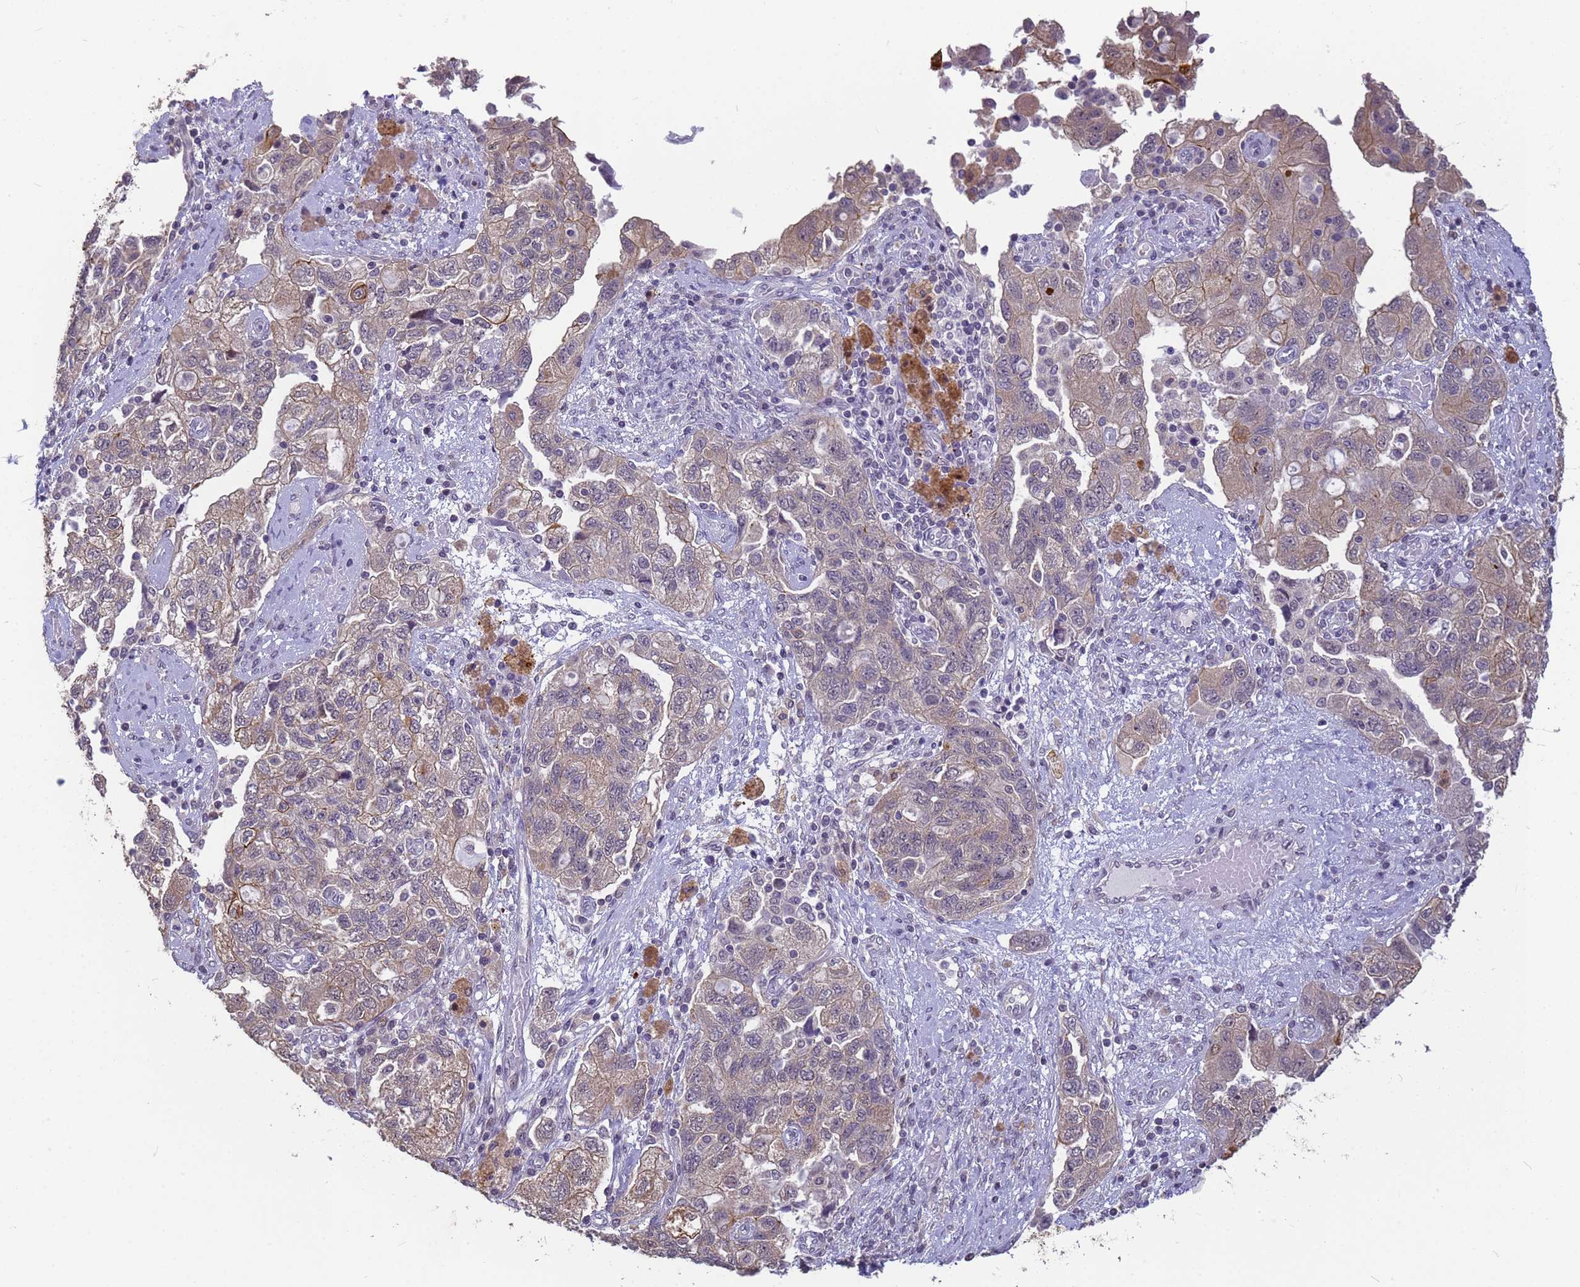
{"staining": {"intensity": "weak", "quantity": "<25%", "location": "cytoplasmic/membranous"}, "tissue": "ovarian cancer", "cell_type": "Tumor cells", "image_type": "cancer", "snomed": [{"axis": "morphology", "description": "Carcinoma, NOS"}, {"axis": "morphology", "description": "Cystadenocarcinoma, serous, NOS"}, {"axis": "topography", "description": "Ovary"}], "caption": "DAB (3,3'-diaminobenzidine) immunohistochemical staining of human ovarian cancer demonstrates no significant positivity in tumor cells. (DAB (3,3'-diaminobenzidine) IHC with hematoxylin counter stain).", "gene": "VWA3A", "patient": {"sex": "female", "age": 69}}